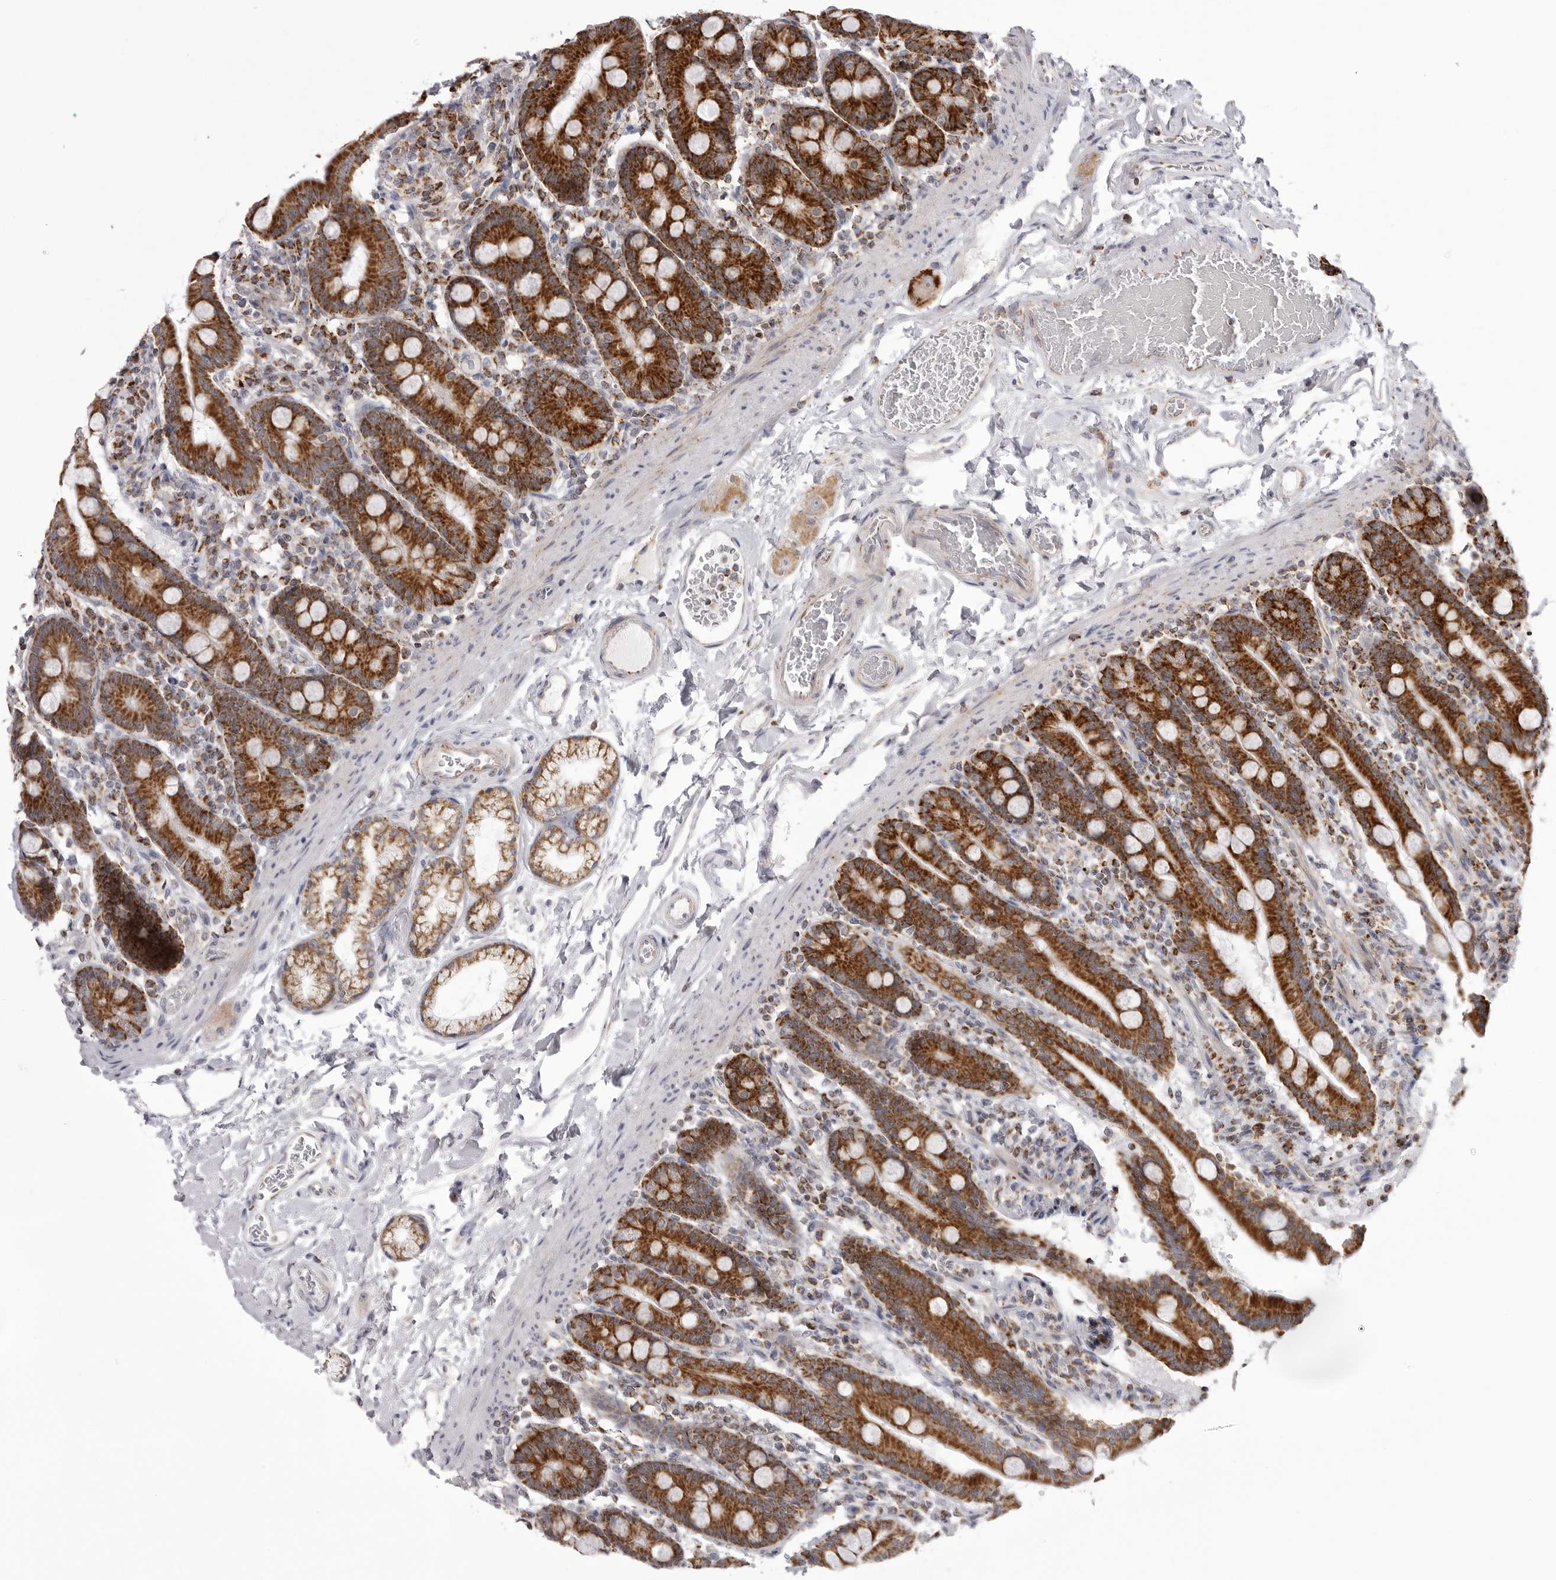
{"staining": {"intensity": "strong", "quantity": ">75%", "location": "cytoplasmic/membranous"}, "tissue": "duodenum", "cell_type": "Glandular cells", "image_type": "normal", "snomed": [{"axis": "morphology", "description": "Normal tissue, NOS"}, {"axis": "topography", "description": "Duodenum"}], "caption": "Glandular cells demonstrate high levels of strong cytoplasmic/membranous staining in about >75% of cells in normal duodenum.", "gene": "TUFM", "patient": {"sex": "male", "age": 54}}